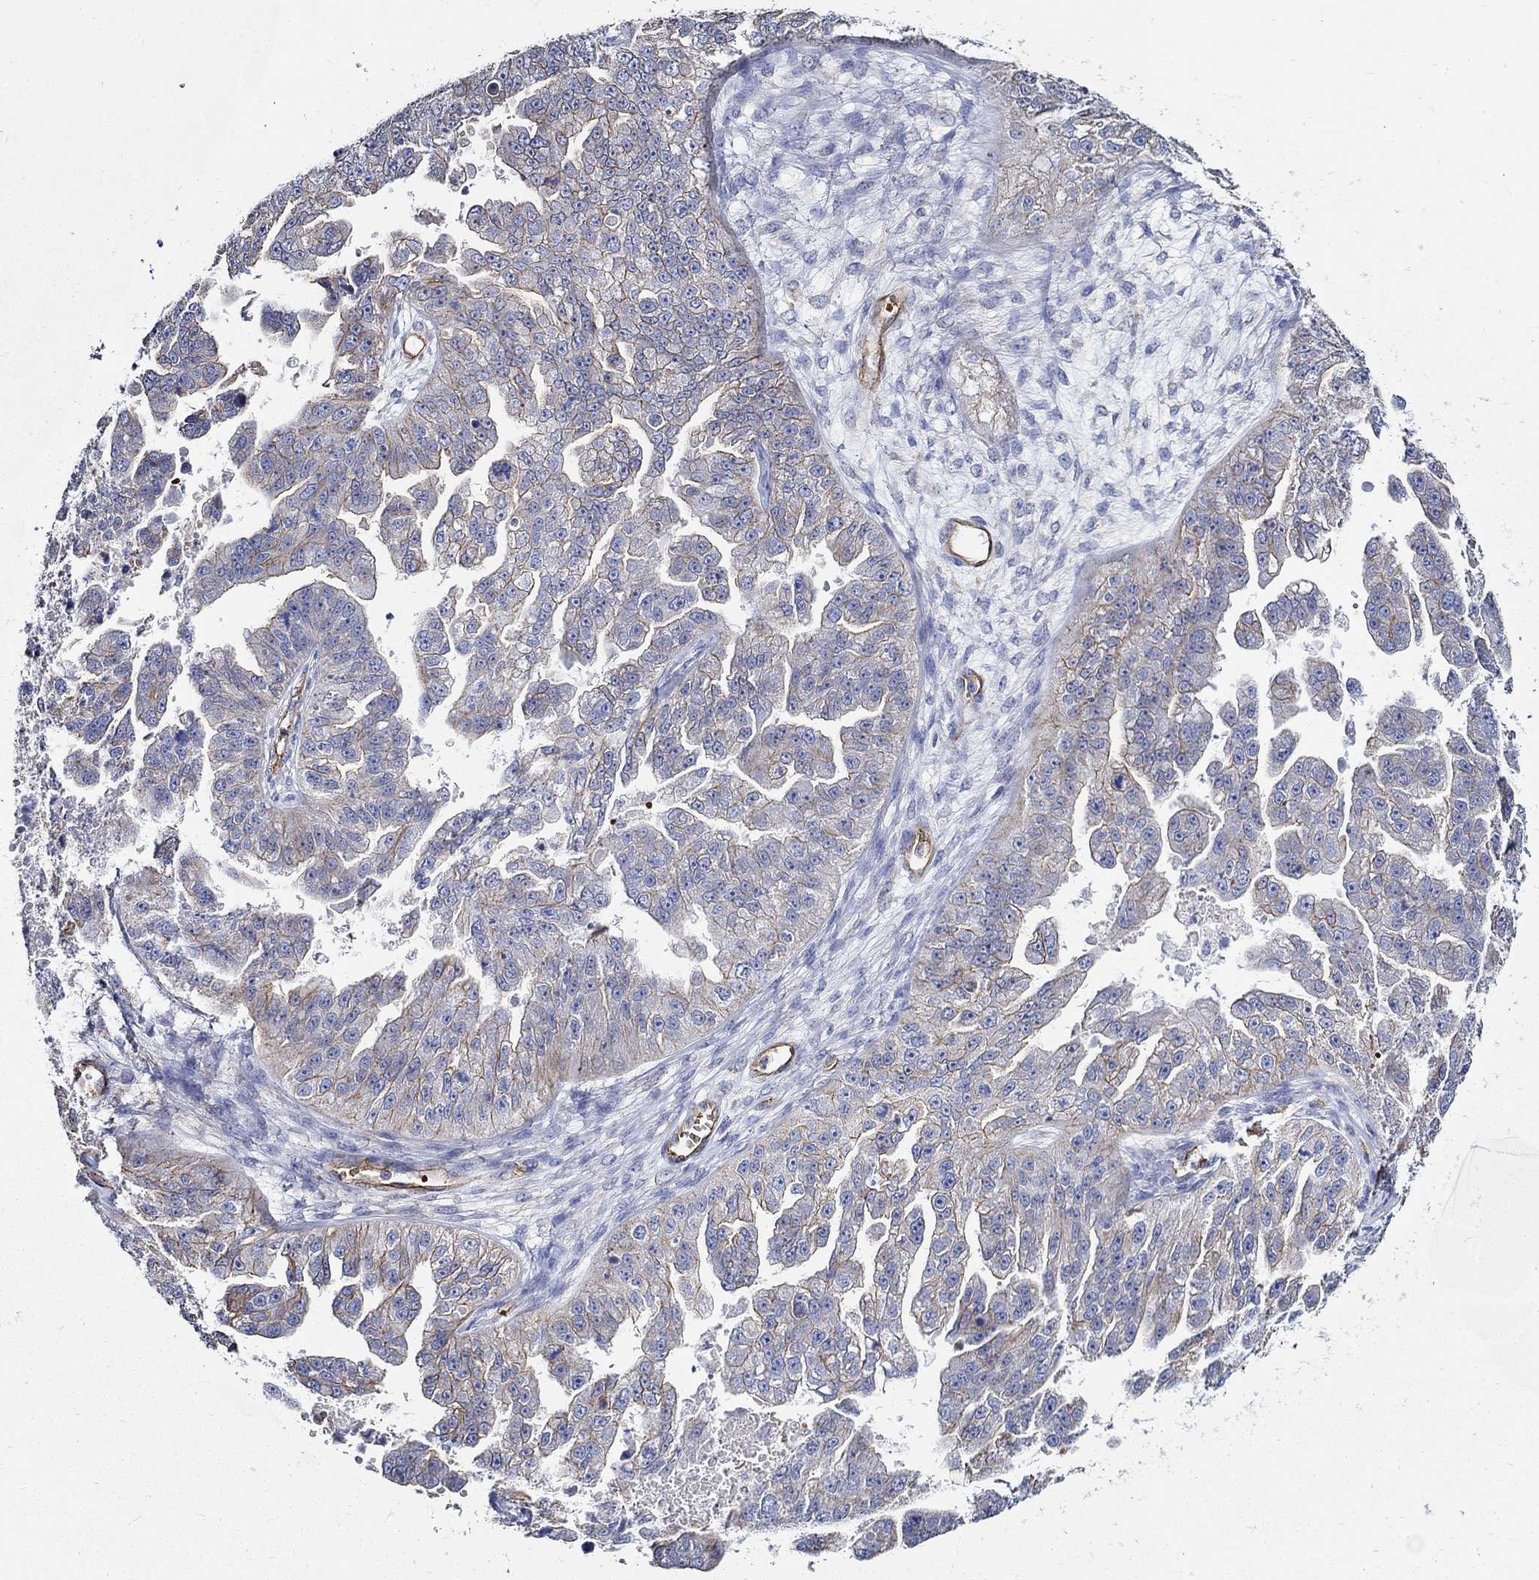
{"staining": {"intensity": "moderate", "quantity": "<25%", "location": "cytoplasmic/membranous"}, "tissue": "ovarian cancer", "cell_type": "Tumor cells", "image_type": "cancer", "snomed": [{"axis": "morphology", "description": "Cystadenocarcinoma, serous, NOS"}, {"axis": "topography", "description": "Ovary"}], "caption": "Immunohistochemistry (IHC) (DAB (3,3'-diaminobenzidine)) staining of human serous cystadenocarcinoma (ovarian) displays moderate cytoplasmic/membranous protein staining in approximately <25% of tumor cells.", "gene": "APBB3", "patient": {"sex": "female", "age": 58}}